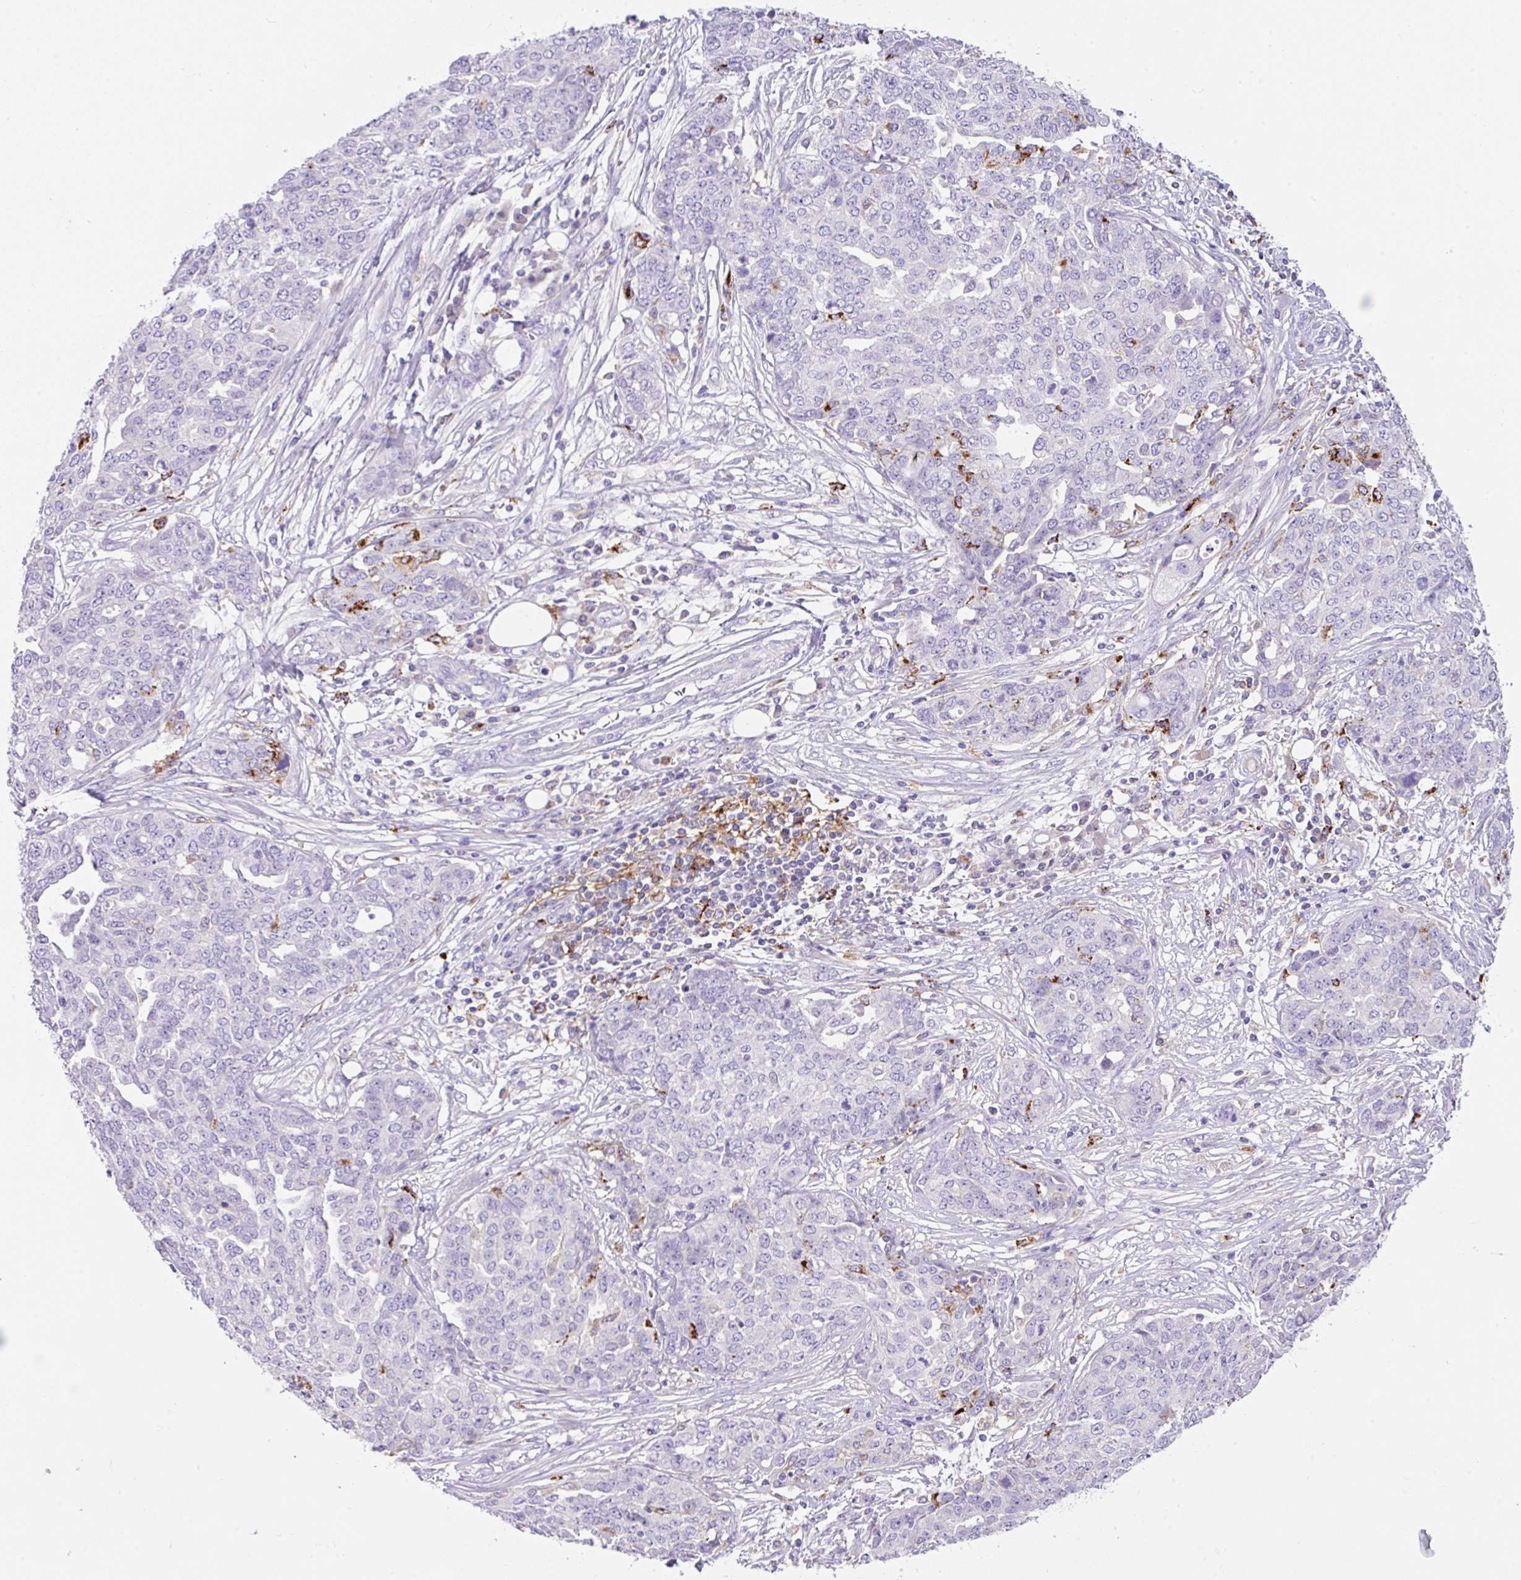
{"staining": {"intensity": "negative", "quantity": "none", "location": "none"}, "tissue": "ovarian cancer", "cell_type": "Tumor cells", "image_type": "cancer", "snomed": [{"axis": "morphology", "description": "Cystadenocarcinoma, serous, NOS"}, {"axis": "topography", "description": "Soft tissue"}, {"axis": "topography", "description": "Ovary"}], "caption": "Tumor cells show no significant protein staining in serous cystadenocarcinoma (ovarian). (DAB (3,3'-diaminobenzidine) immunohistochemistry with hematoxylin counter stain).", "gene": "TDRD15", "patient": {"sex": "female", "age": 57}}